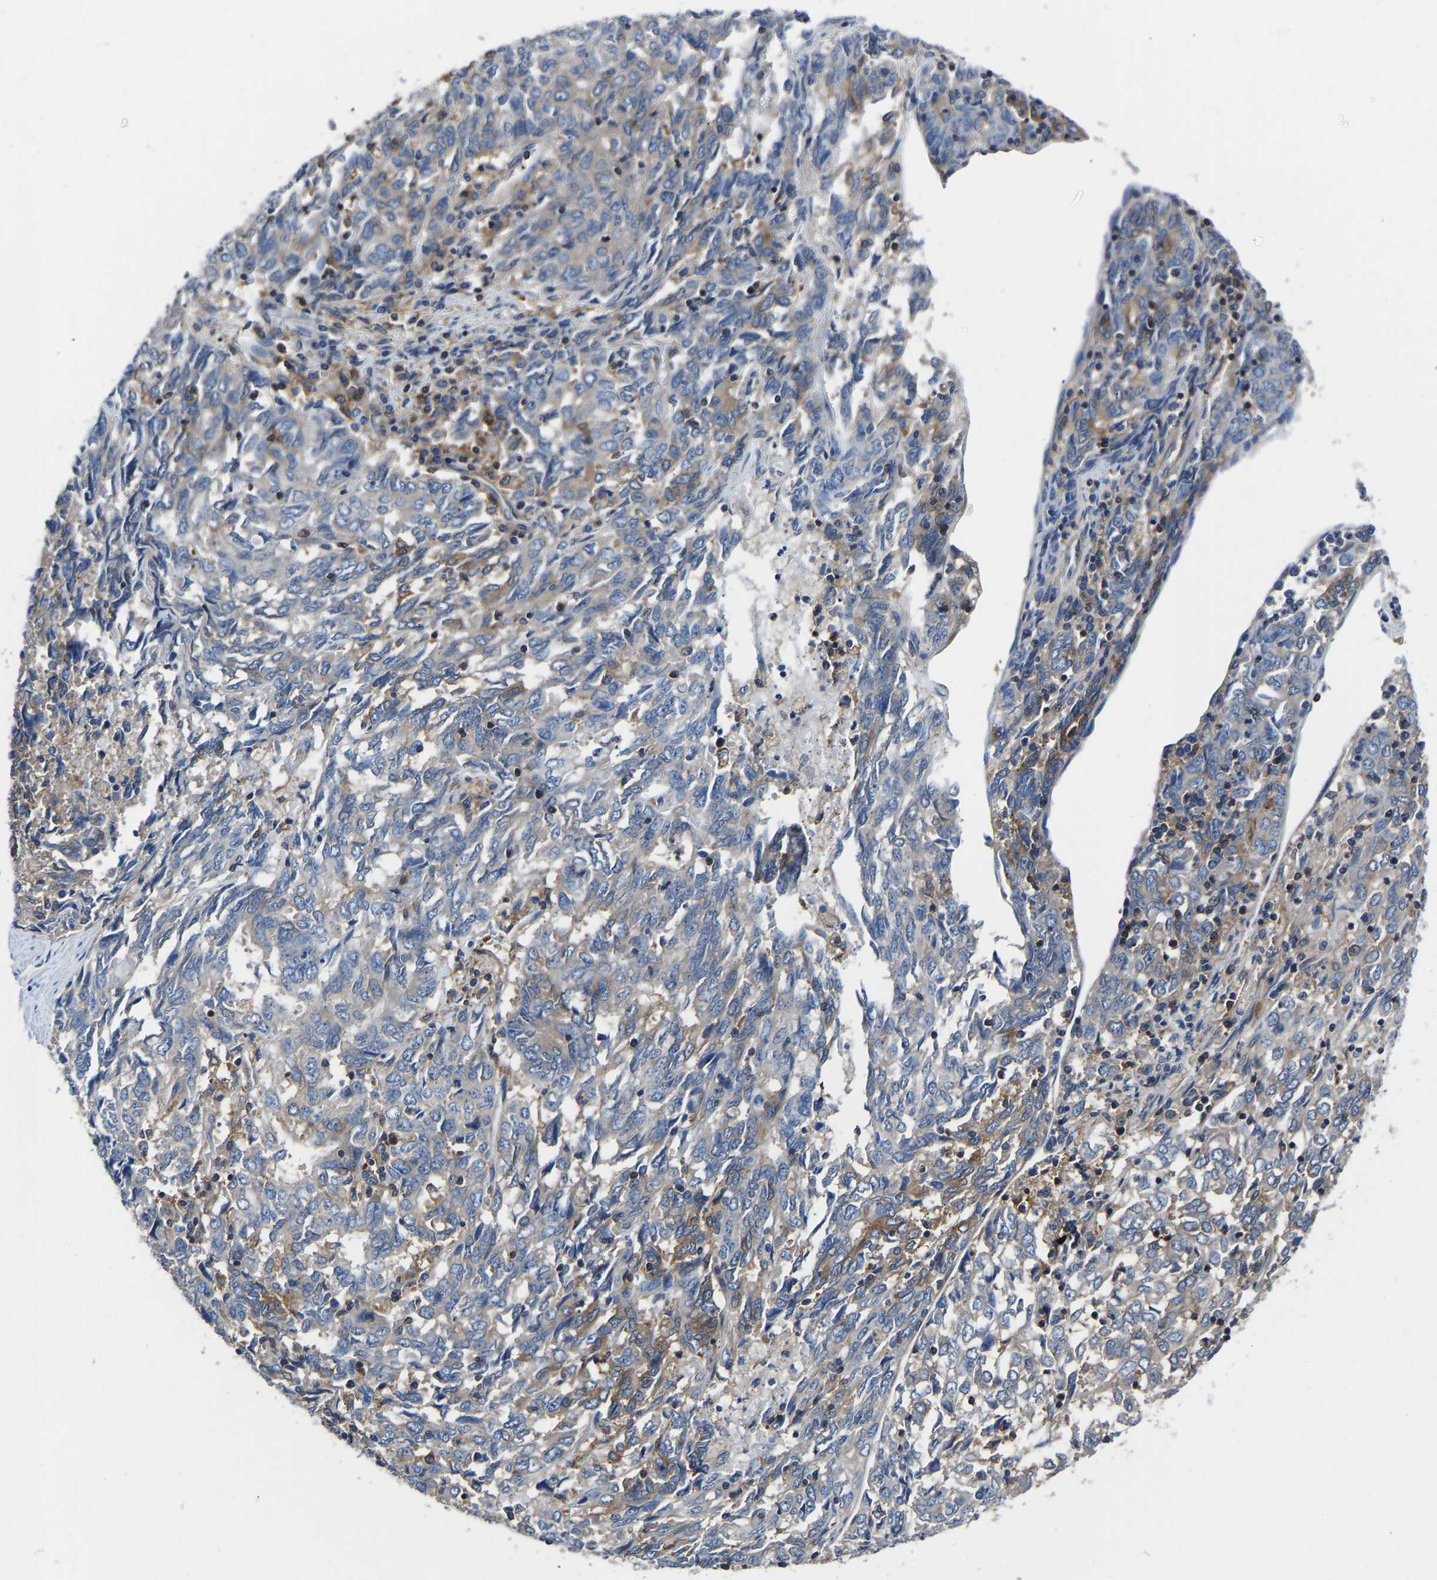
{"staining": {"intensity": "moderate", "quantity": "<25%", "location": "cytoplasmic/membranous"}, "tissue": "endometrial cancer", "cell_type": "Tumor cells", "image_type": "cancer", "snomed": [{"axis": "morphology", "description": "Adenocarcinoma, NOS"}, {"axis": "topography", "description": "Endometrium"}], "caption": "Moderate cytoplasmic/membranous protein positivity is appreciated in approximately <25% of tumor cells in adenocarcinoma (endometrial).", "gene": "PRKAR1A", "patient": {"sex": "female", "age": 80}}